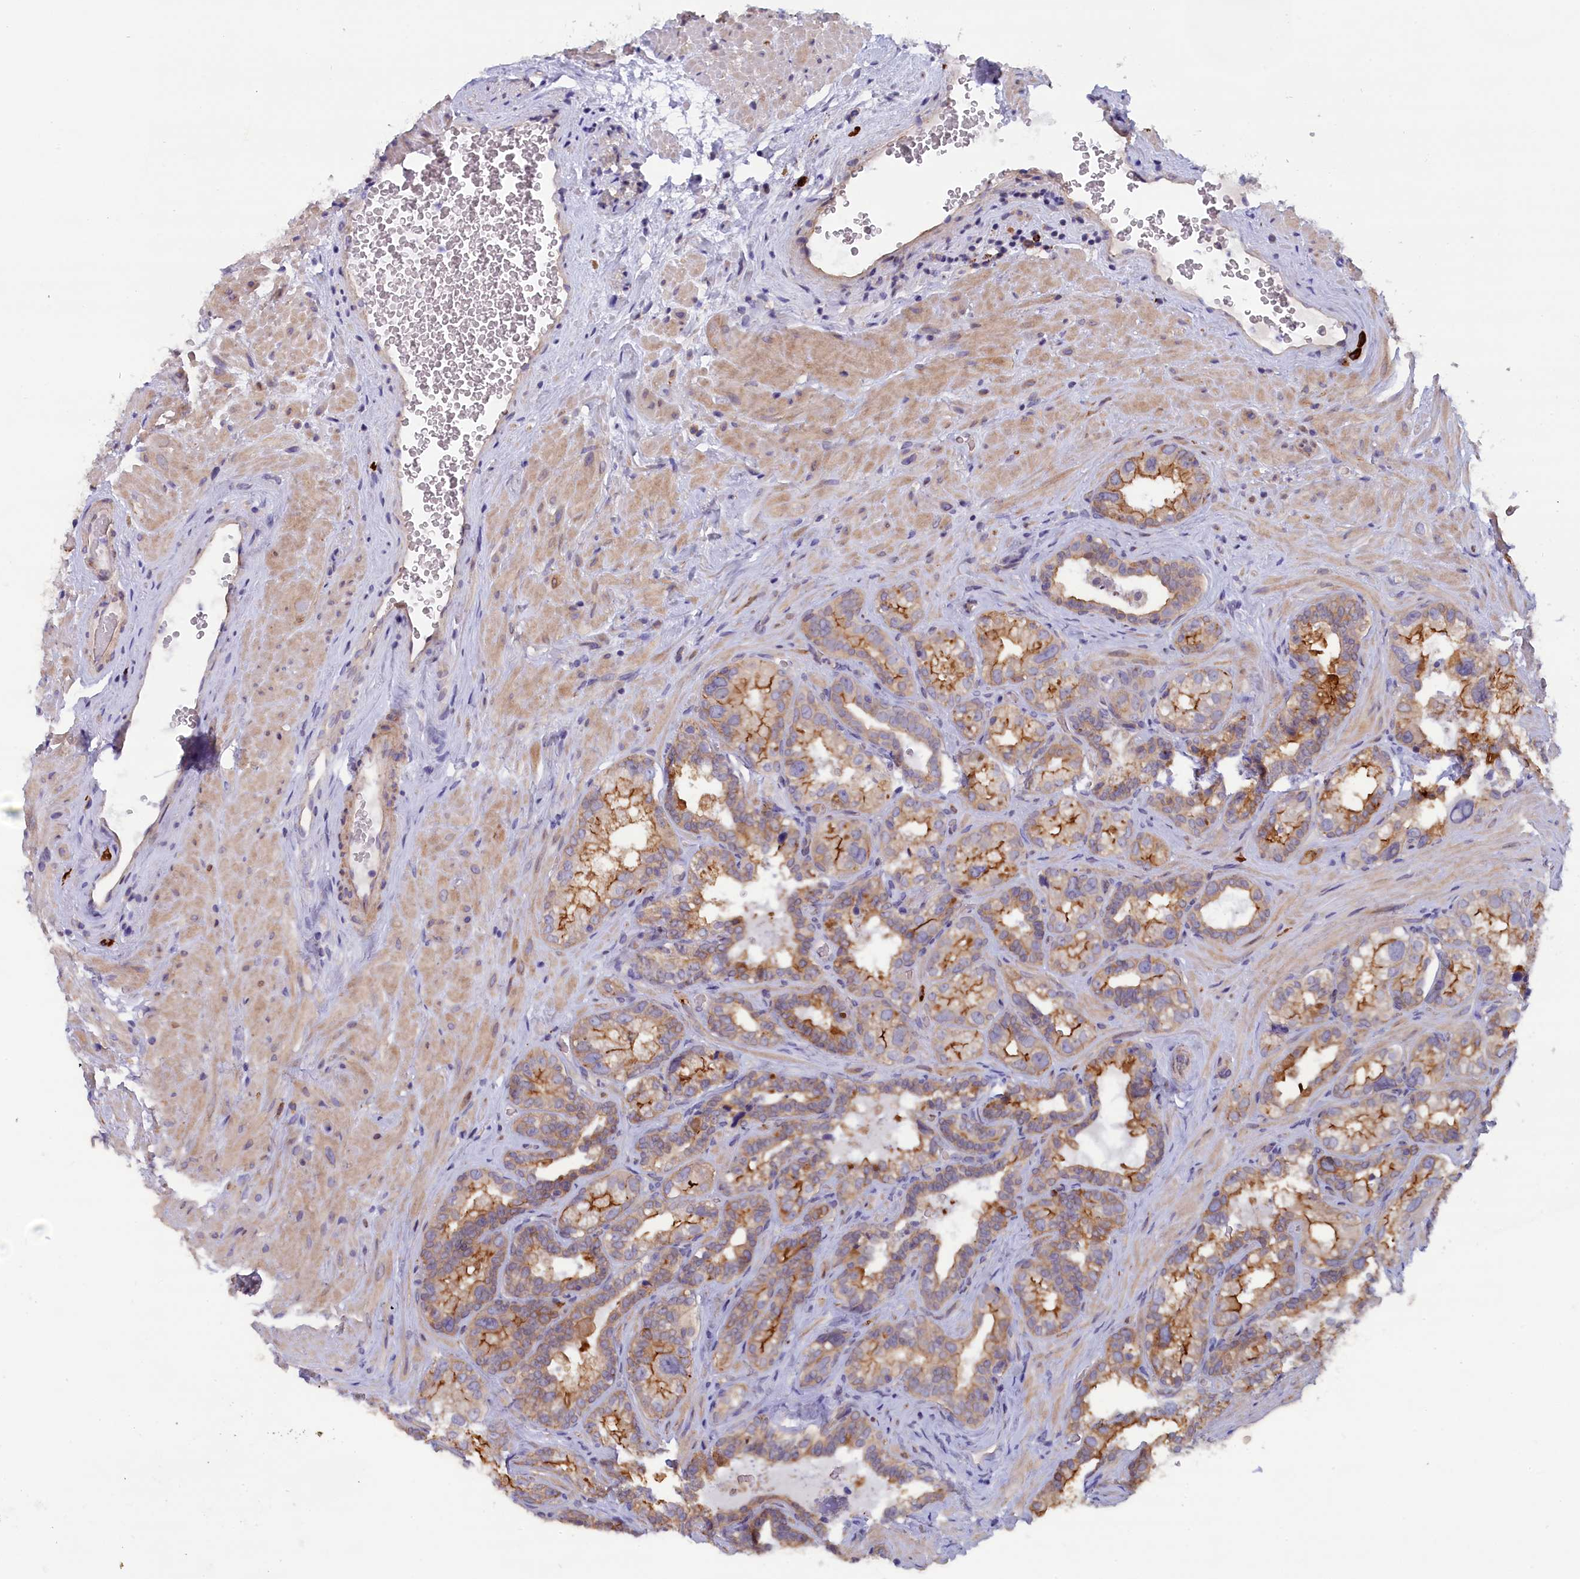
{"staining": {"intensity": "moderate", "quantity": ">75%", "location": "cytoplasmic/membranous"}, "tissue": "seminal vesicle", "cell_type": "Glandular cells", "image_type": "normal", "snomed": [{"axis": "morphology", "description": "Normal tissue, NOS"}, {"axis": "topography", "description": "Seminal veicle"}, {"axis": "topography", "description": "Peripheral nerve tissue"}], "caption": "The image shows a brown stain indicating the presence of a protein in the cytoplasmic/membranous of glandular cells in seminal vesicle.", "gene": "JPT2", "patient": {"sex": "male", "age": 67}}